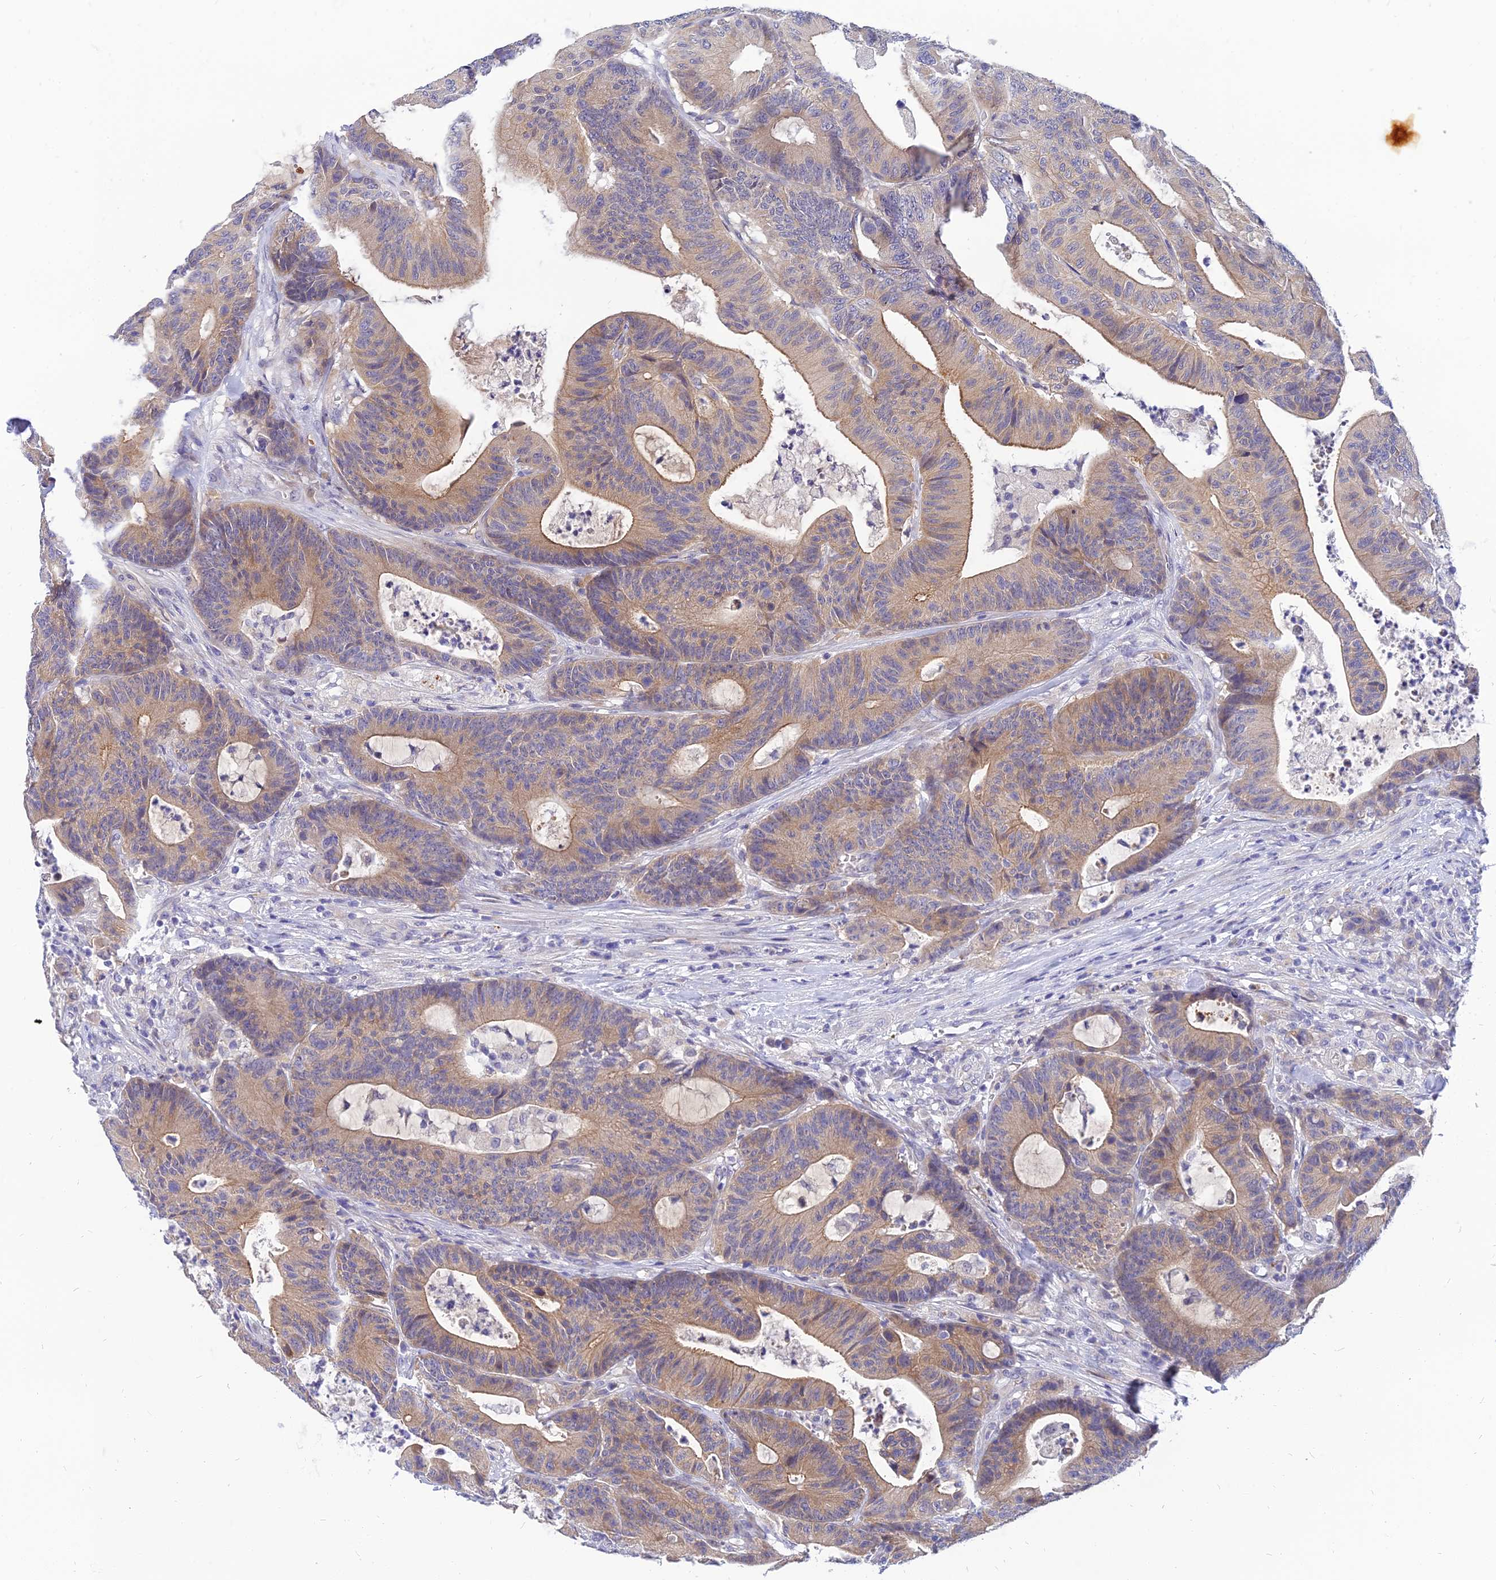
{"staining": {"intensity": "weak", "quantity": "25%-75%", "location": "cytoplasmic/membranous"}, "tissue": "colorectal cancer", "cell_type": "Tumor cells", "image_type": "cancer", "snomed": [{"axis": "morphology", "description": "Adenocarcinoma, NOS"}, {"axis": "topography", "description": "Colon"}], "caption": "A high-resolution photomicrograph shows immunohistochemistry (IHC) staining of colorectal cancer, which shows weak cytoplasmic/membranous positivity in approximately 25%-75% of tumor cells.", "gene": "ANKS4B", "patient": {"sex": "female", "age": 84}}